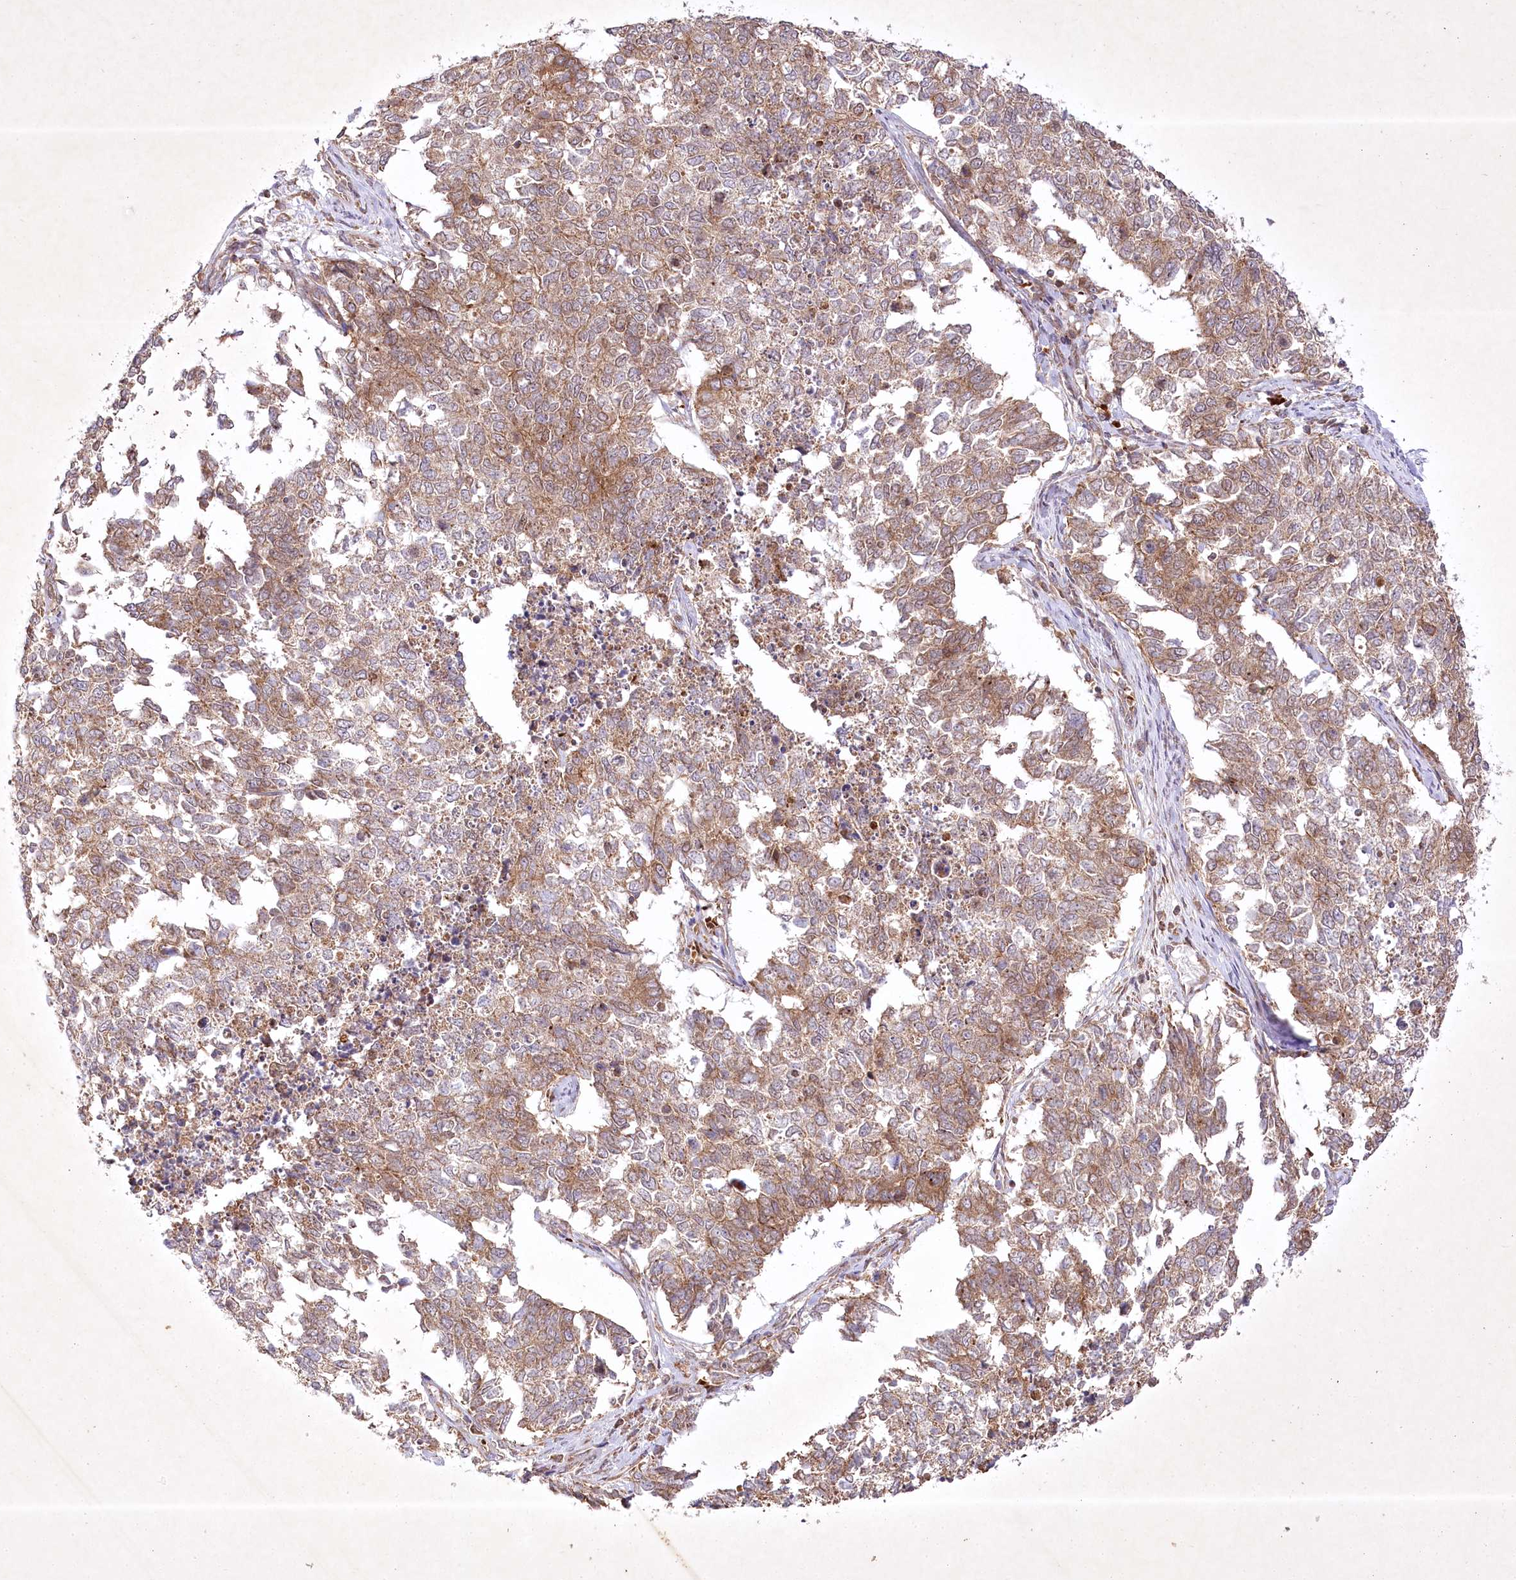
{"staining": {"intensity": "moderate", "quantity": ">75%", "location": "cytoplasmic/membranous"}, "tissue": "cervical cancer", "cell_type": "Tumor cells", "image_type": "cancer", "snomed": [{"axis": "morphology", "description": "Squamous cell carcinoma, NOS"}, {"axis": "topography", "description": "Cervix"}], "caption": "IHC of squamous cell carcinoma (cervical) shows medium levels of moderate cytoplasmic/membranous positivity in approximately >75% of tumor cells.", "gene": "OPA1", "patient": {"sex": "female", "age": 63}}